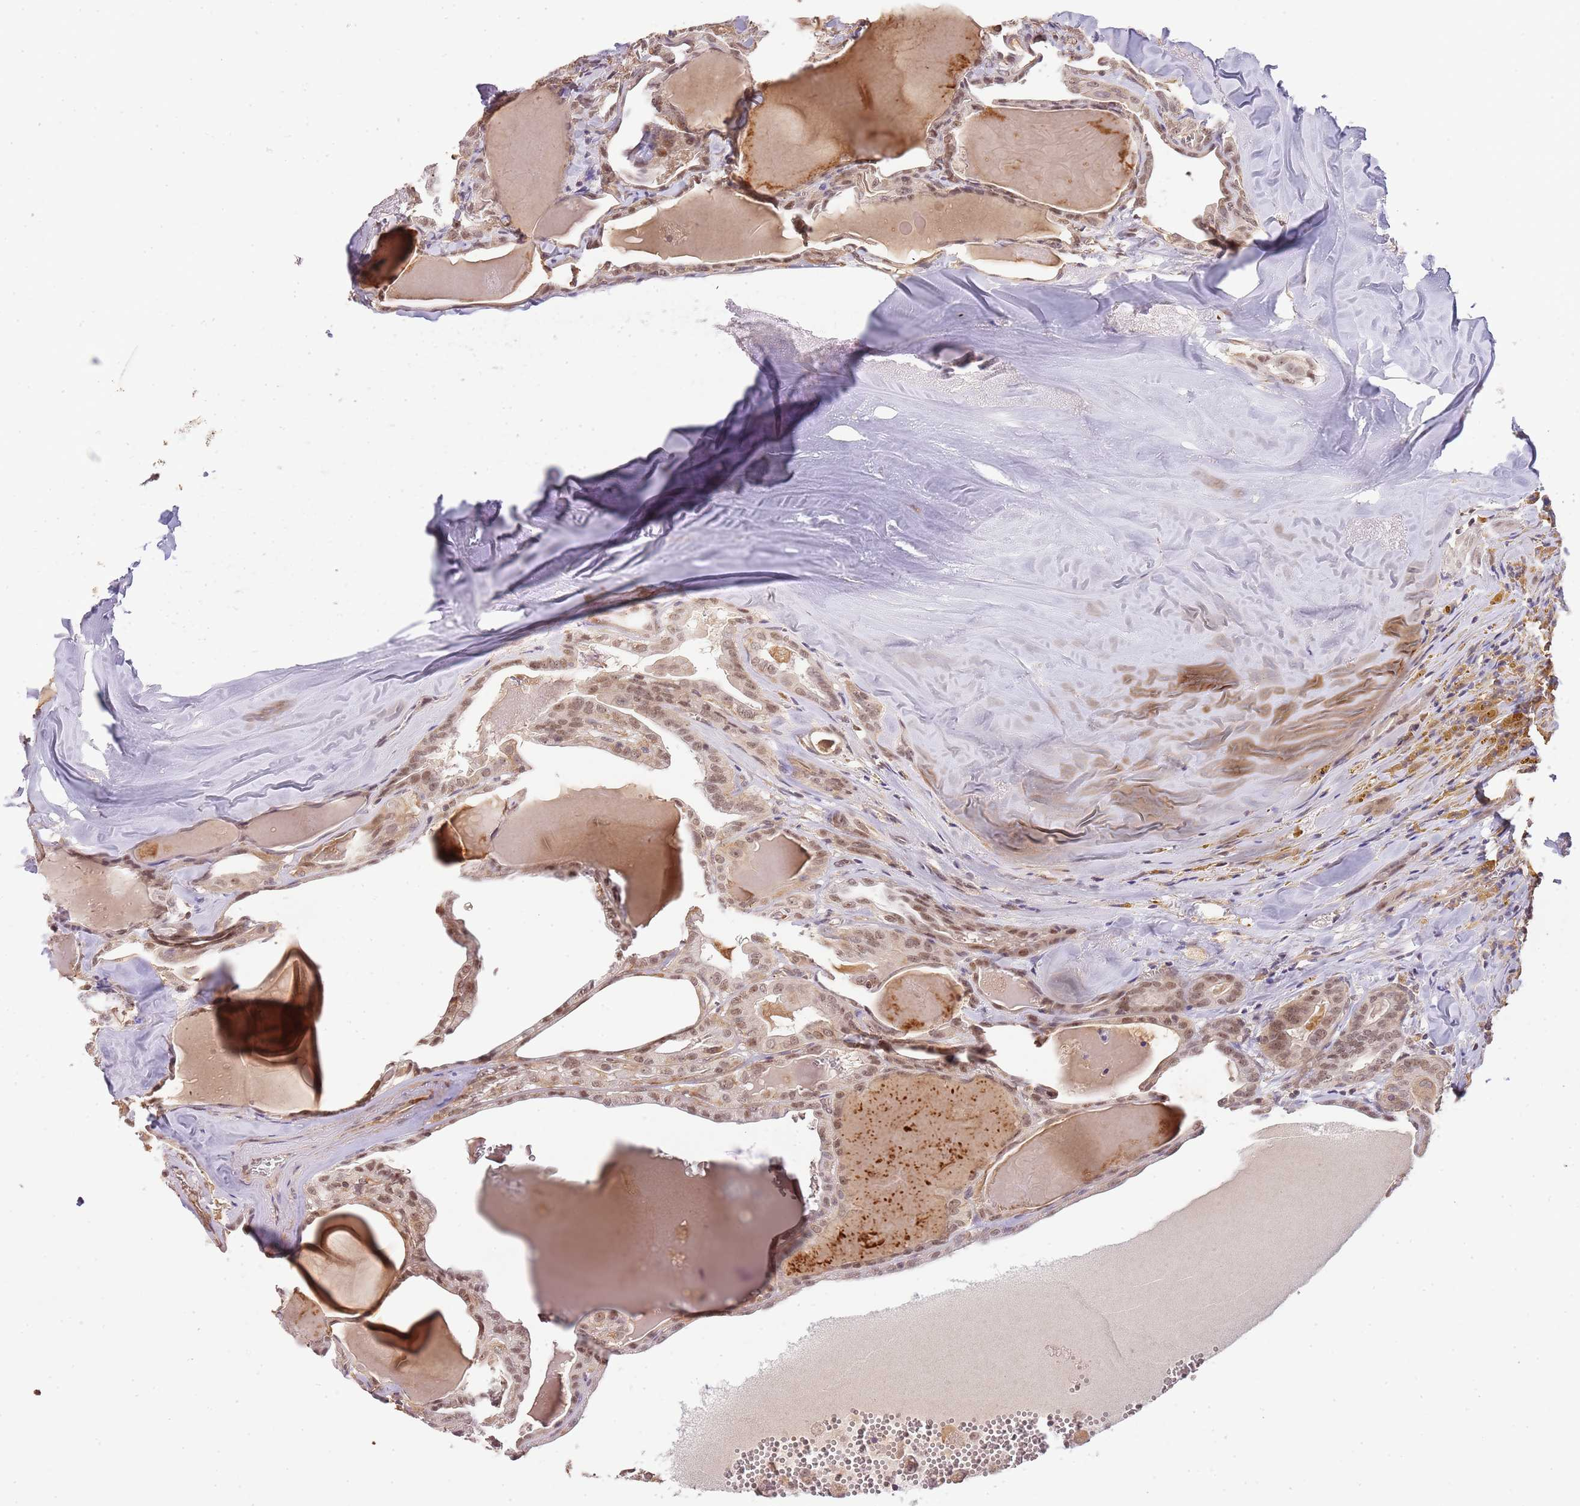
{"staining": {"intensity": "moderate", "quantity": ">75%", "location": "nuclear"}, "tissue": "thyroid cancer", "cell_type": "Tumor cells", "image_type": "cancer", "snomed": [{"axis": "morphology", "description": "Papillary adenocarcinoma, NOS"}, {"axis": "topography", "description": "Thyroid gland"}], "caption": "Tumor cells show moderate nuclear expression in approximately >75% of cells in thyroid papillary adenocarcinoma.", "gene": "SURF2", "patient": {"sex": "male", "age": 52}}